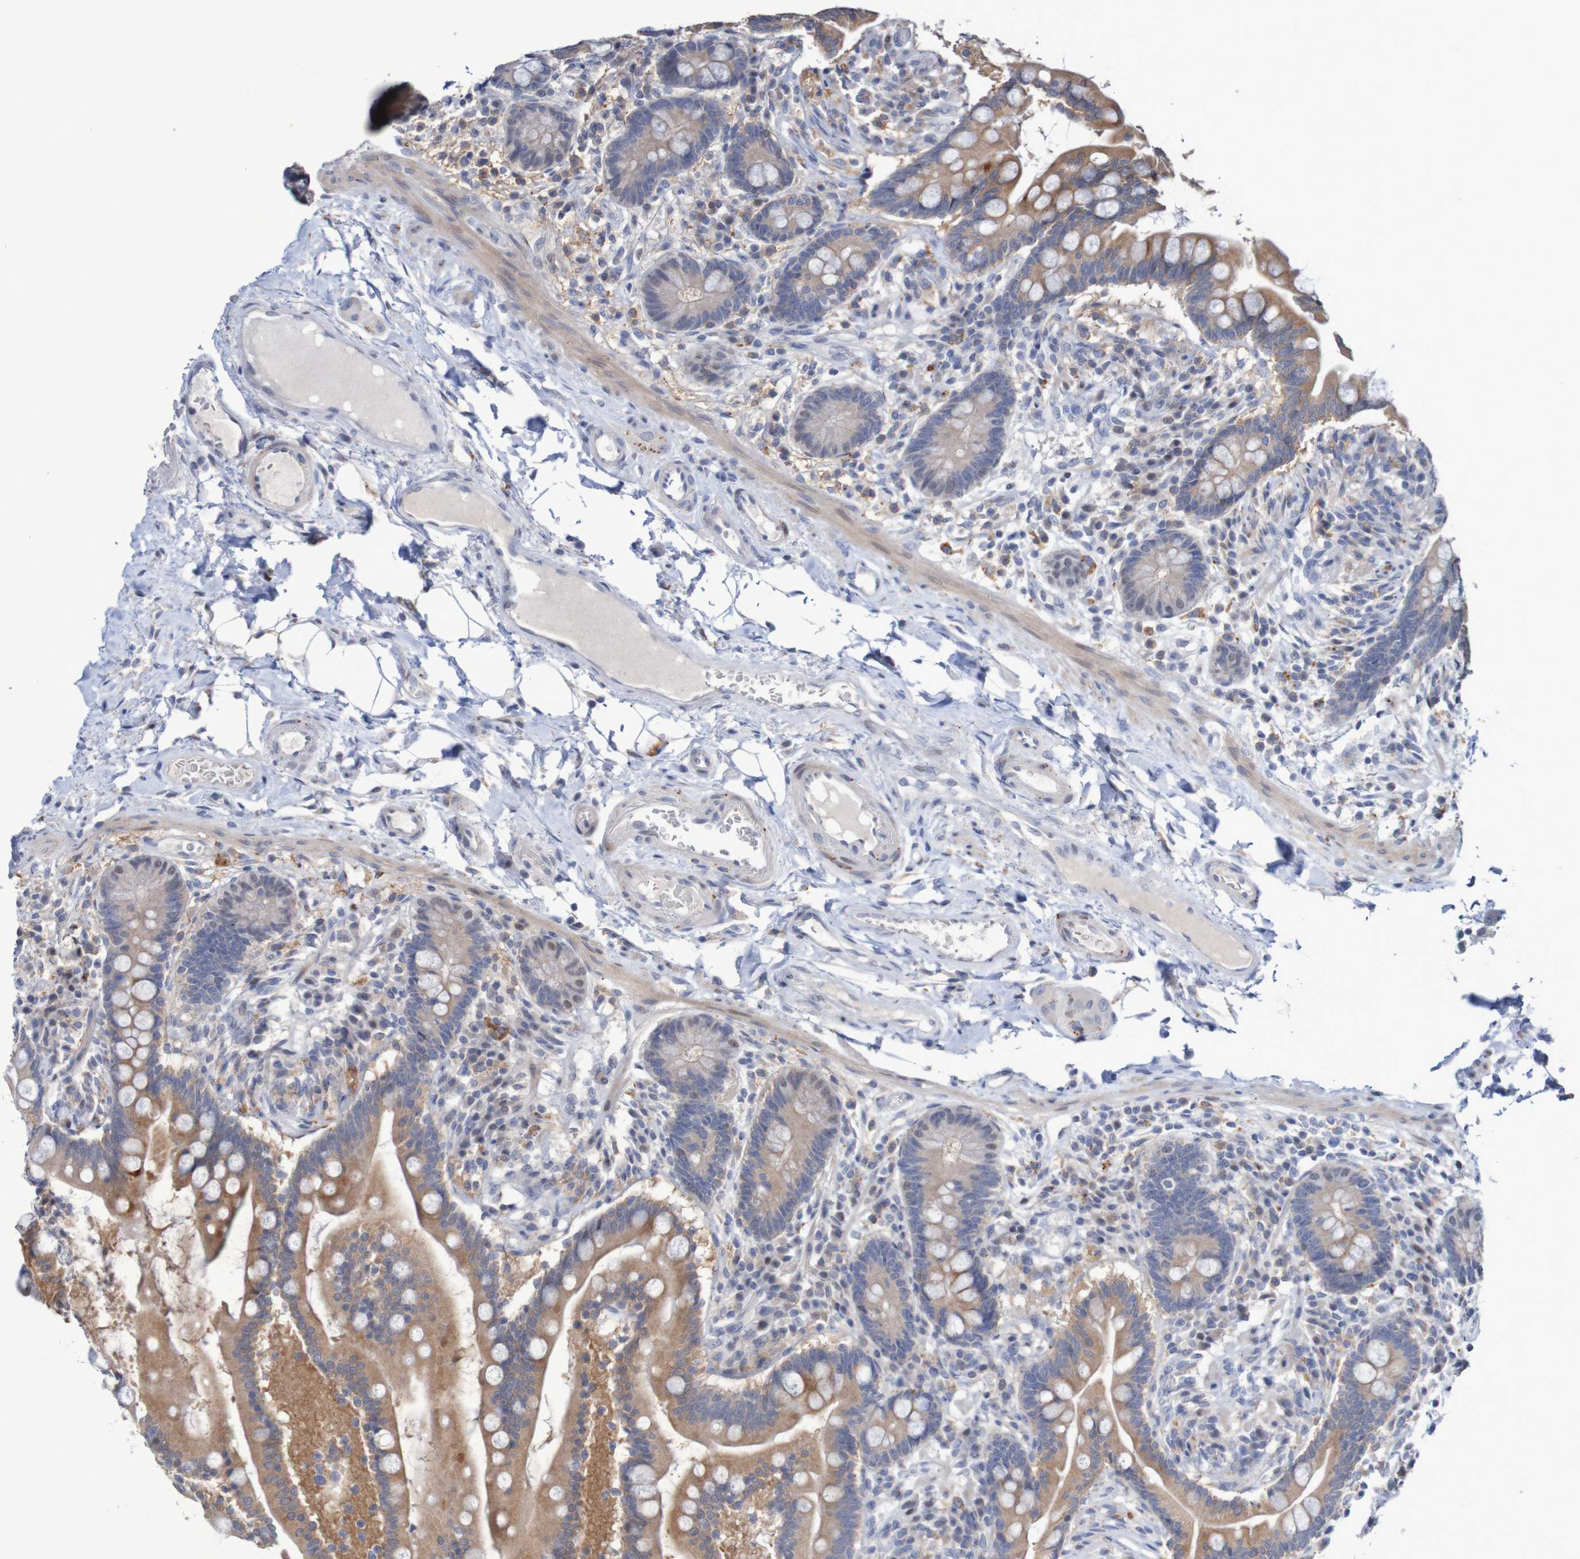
{"staining": {"intensity": "negative", "quantity": "none", "location": "none"}, "tissue": "colon", "cell_type": "Endothelial cells", "image_type": "normal", "snomed": [{"axis": "morphology", "description": "Normal tissue, NOS"}, {"axis": "topography", "description": "Colon"}], "caption": "High power microscopy image of an IHC photomicrograph of normal colon, revealing no significant expression in endothelial cells.", "gene": "FBP1", "patient": {"sex": "male", "age": 73}}